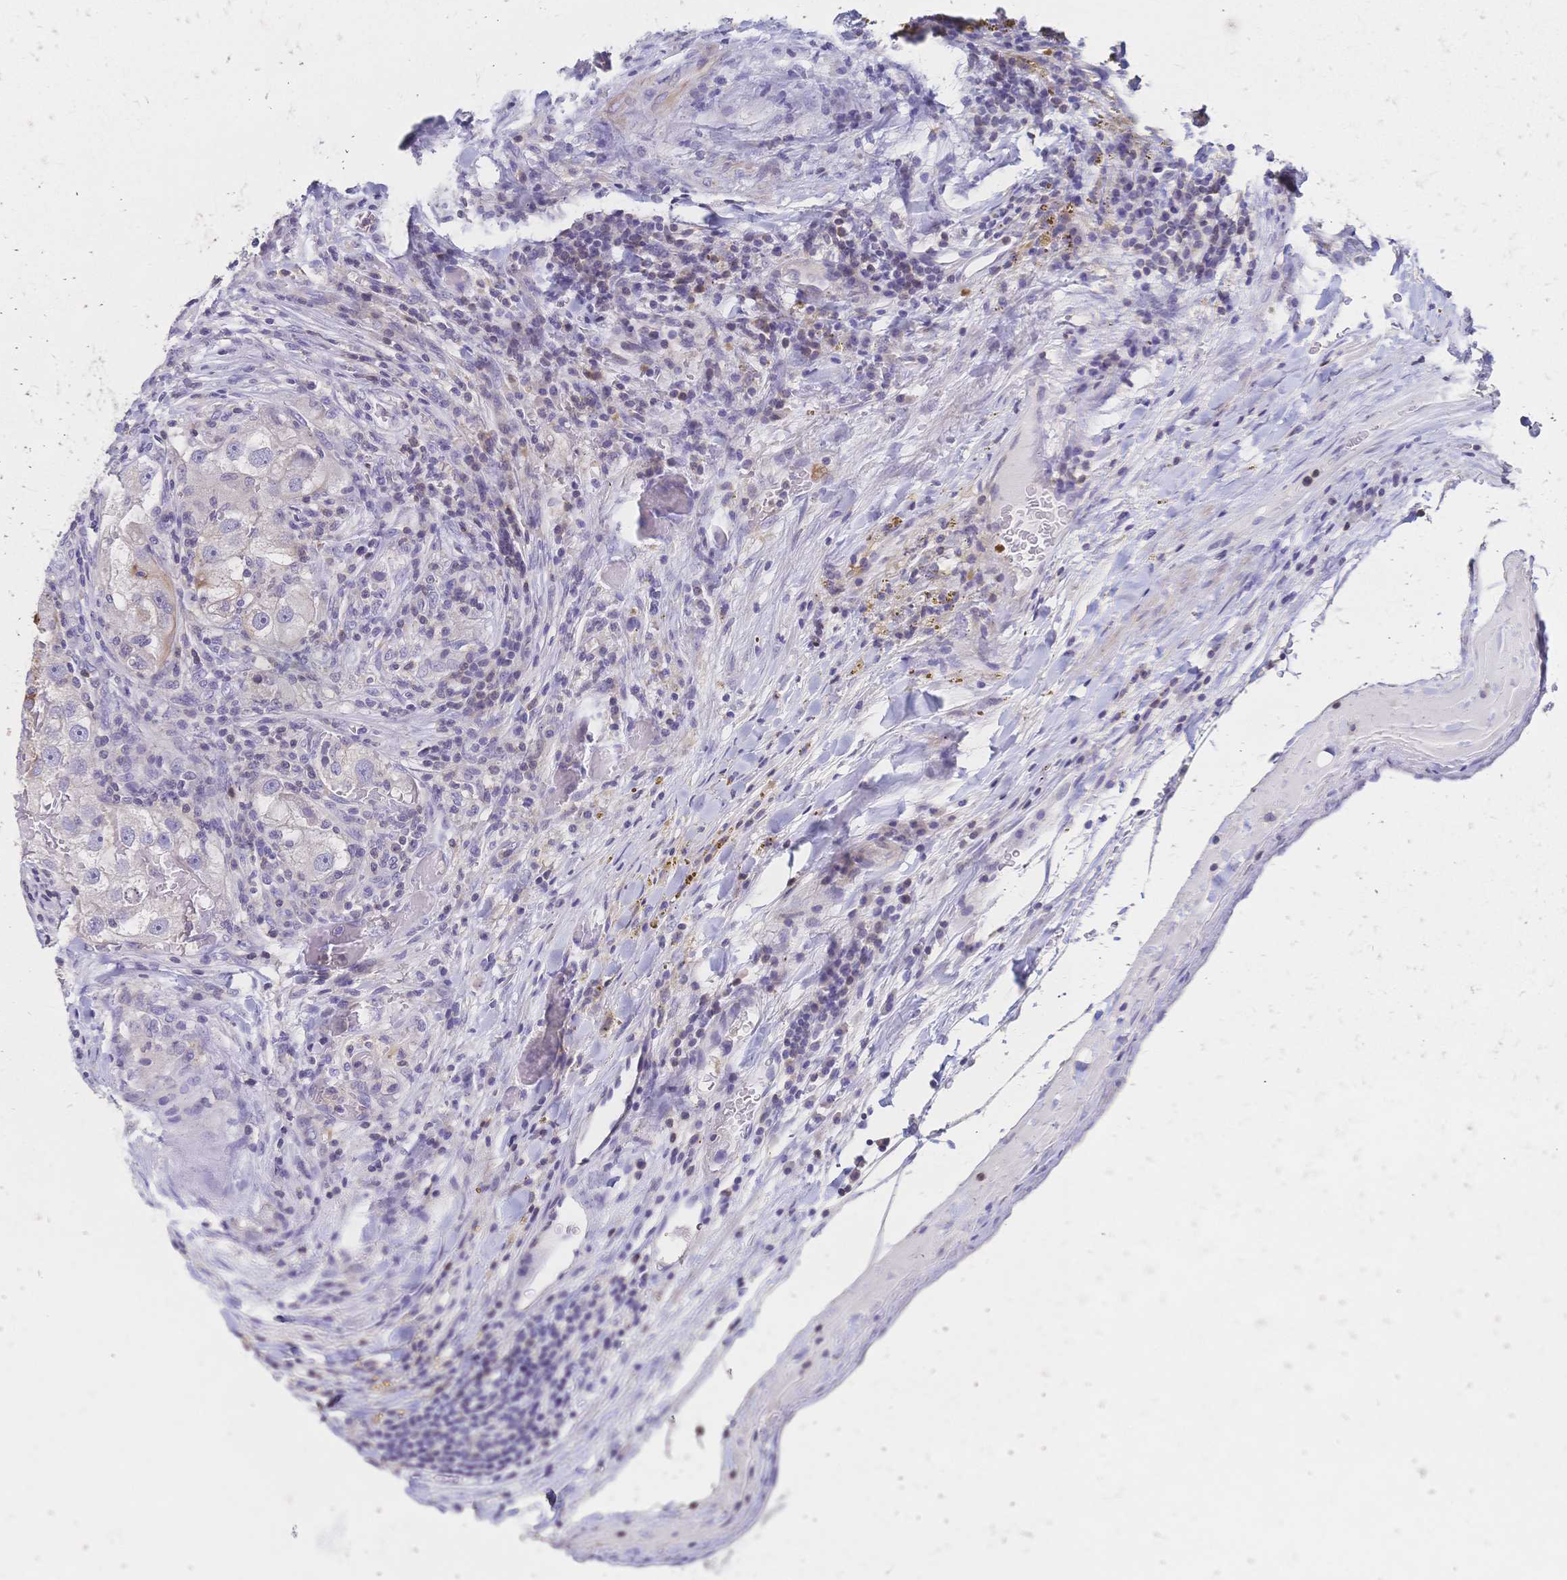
{"staining": {"intensity": "negative", "quantity": "none", "location": "none"}, "tissue": "renal cancer", "cell_type": "Tumor cells", "image_type": "cancer", "snomed": [{"axis": "morphology", "description": "Adenocarcinoma, NOS"}, {"axis": "topography", "description": "Kidney"}], "caption": "Immunohistochemical staining of human renal cancer (adenocarcinoma) reveals no significant expression in tumor cells.", "gene": "DTNB", "patient": {"sex": "male", "age": 63}}